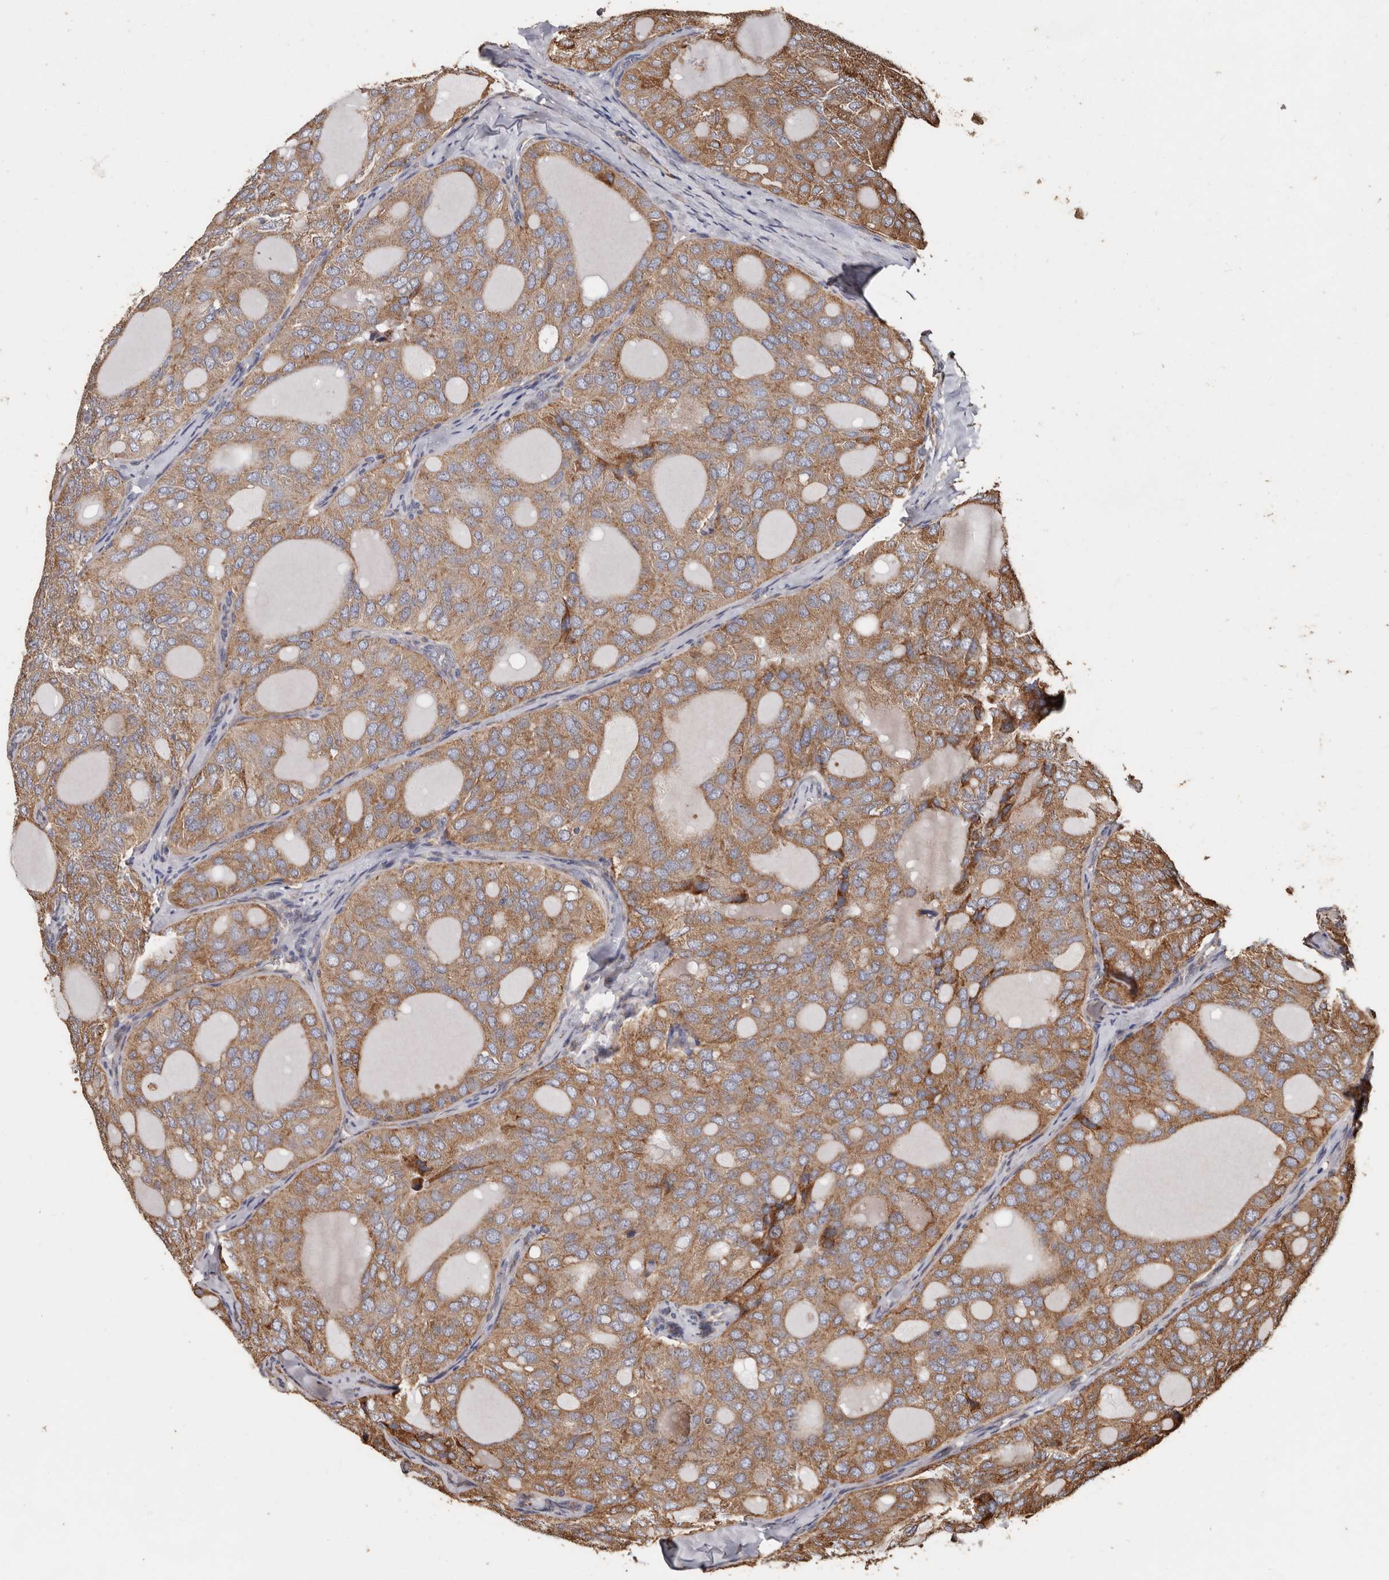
{"staining": {"intensity": "moderate", "quantity": ">75%", "location": "cytoplasmic/membranous"}, "tissue": "thyroid cancer", "cell_type": "Tumor cells", "image_type": "cancer", "snomed": [{"axis": "morphology", "description": "Follicular adenoma carcinoma, NOS"}, {"axis": "topography", "description": "Thyroid gland"}], "caption": "Immunohistochemical staining of thyroid cancer (follicular adenoma carcinoma) displays medium levels of moderate cytoplasmic/membranous expression in about >75% of tumor cells. (Brightfield microscopy of DAB IHC at high magnification).", "gene": "OSGIN2", "patient": {"sex": "male", "age": 75}}